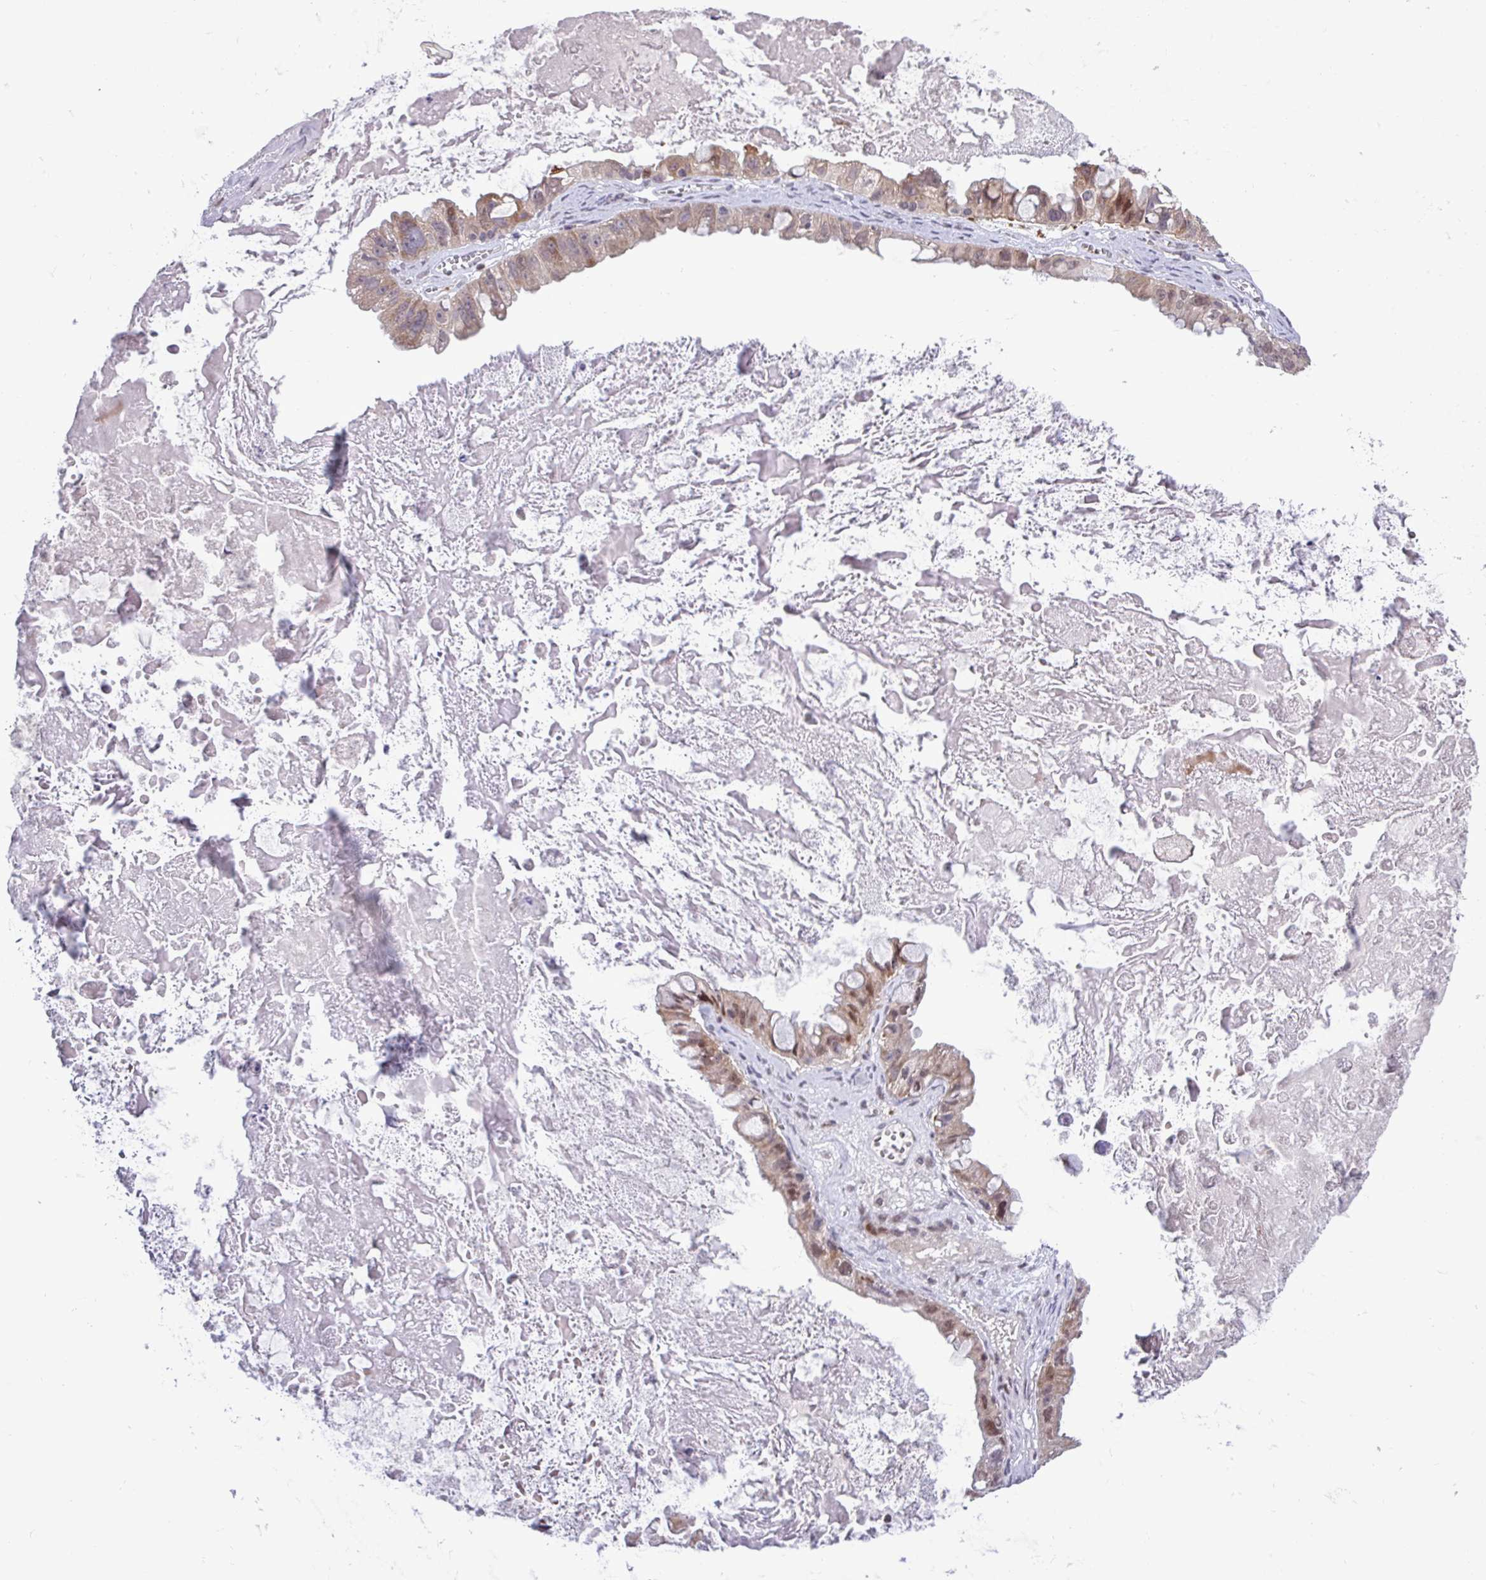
{"staining": {"intensity": "moderate", "quantity": "25%-75%", "location": "cytoplasmic/membranous,nuclear"}, "tissue": "ovarian cancer", "cell_type": "Tumor cells", "image_type": "cancer", "snomed": [{"axis": "morphology", "description": "Cystadenocarcinoma, mucinous, NOS"}, {"axis": "topography", "description": "Ovary"}], "caption": "Tumor cells display medium levels of moderate cytoplasmic/membranous and nuclear staining in approximately 25%-75% of cells in human ovarian cancer.", "gene": "RTL3", "patient": {"sex": "female", "age": 61}}